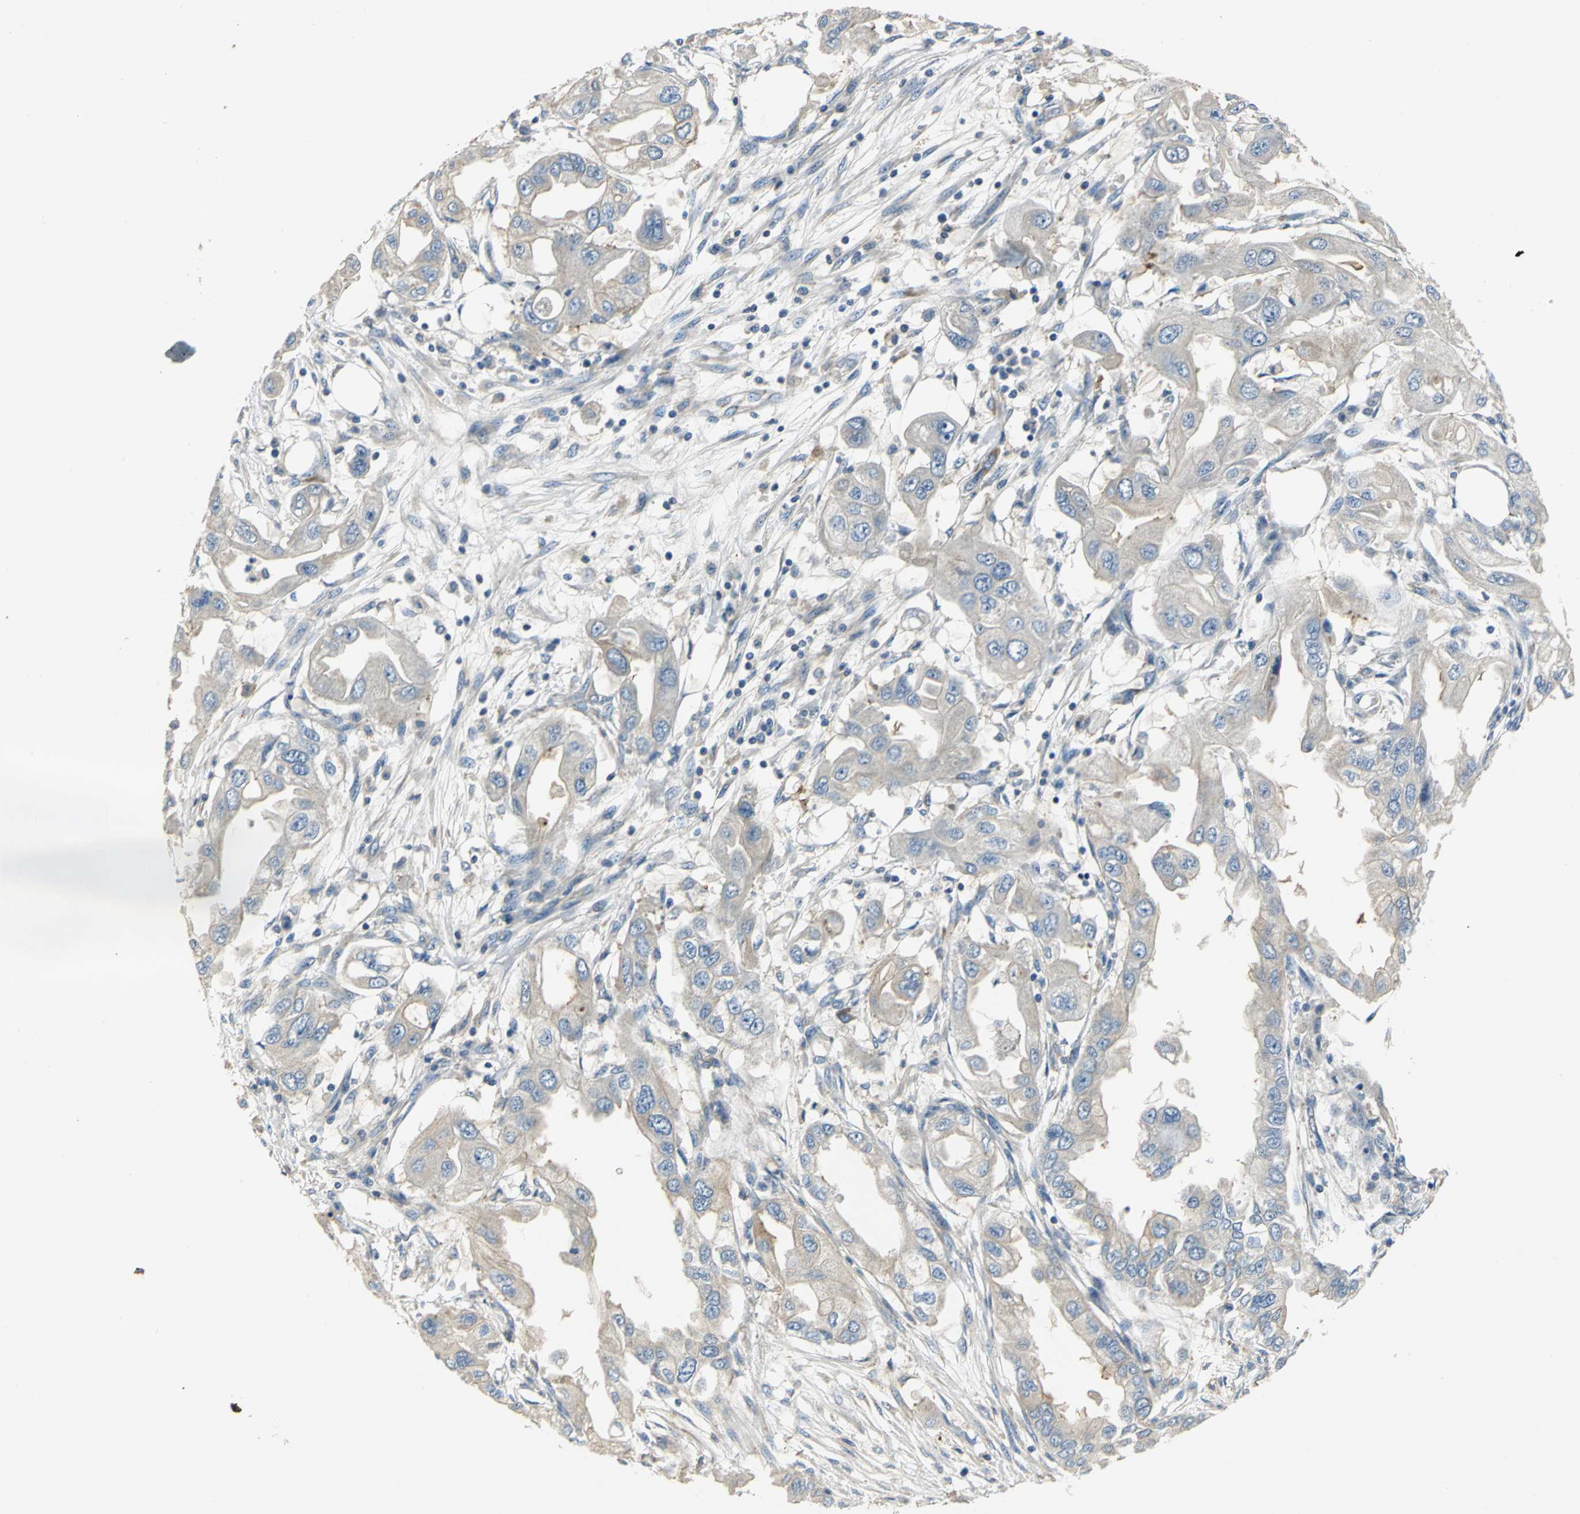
{"staining": {"intensity": "weak", "quantity": "25%-75%", "location": "cytoplasmic/membranous"}, "tissue": "endometrial cancer", "cell_type": "Tumor cells", "image_type": "cancer", "snomed": [{"axis": "morphology", "description": "Adenocarcinoma, NOS"}, {"axis": "topography", "description": "Endometrium"}], "caption": "This is an image of immunohistochemistry (IHC) staining of endometrial adenocarcinoma, which shows weak positivity in the cytoplasmic/membranous of tumor cells.", "gene": "B3GNT2", "patient": {"sex": "female", "age": 67}}